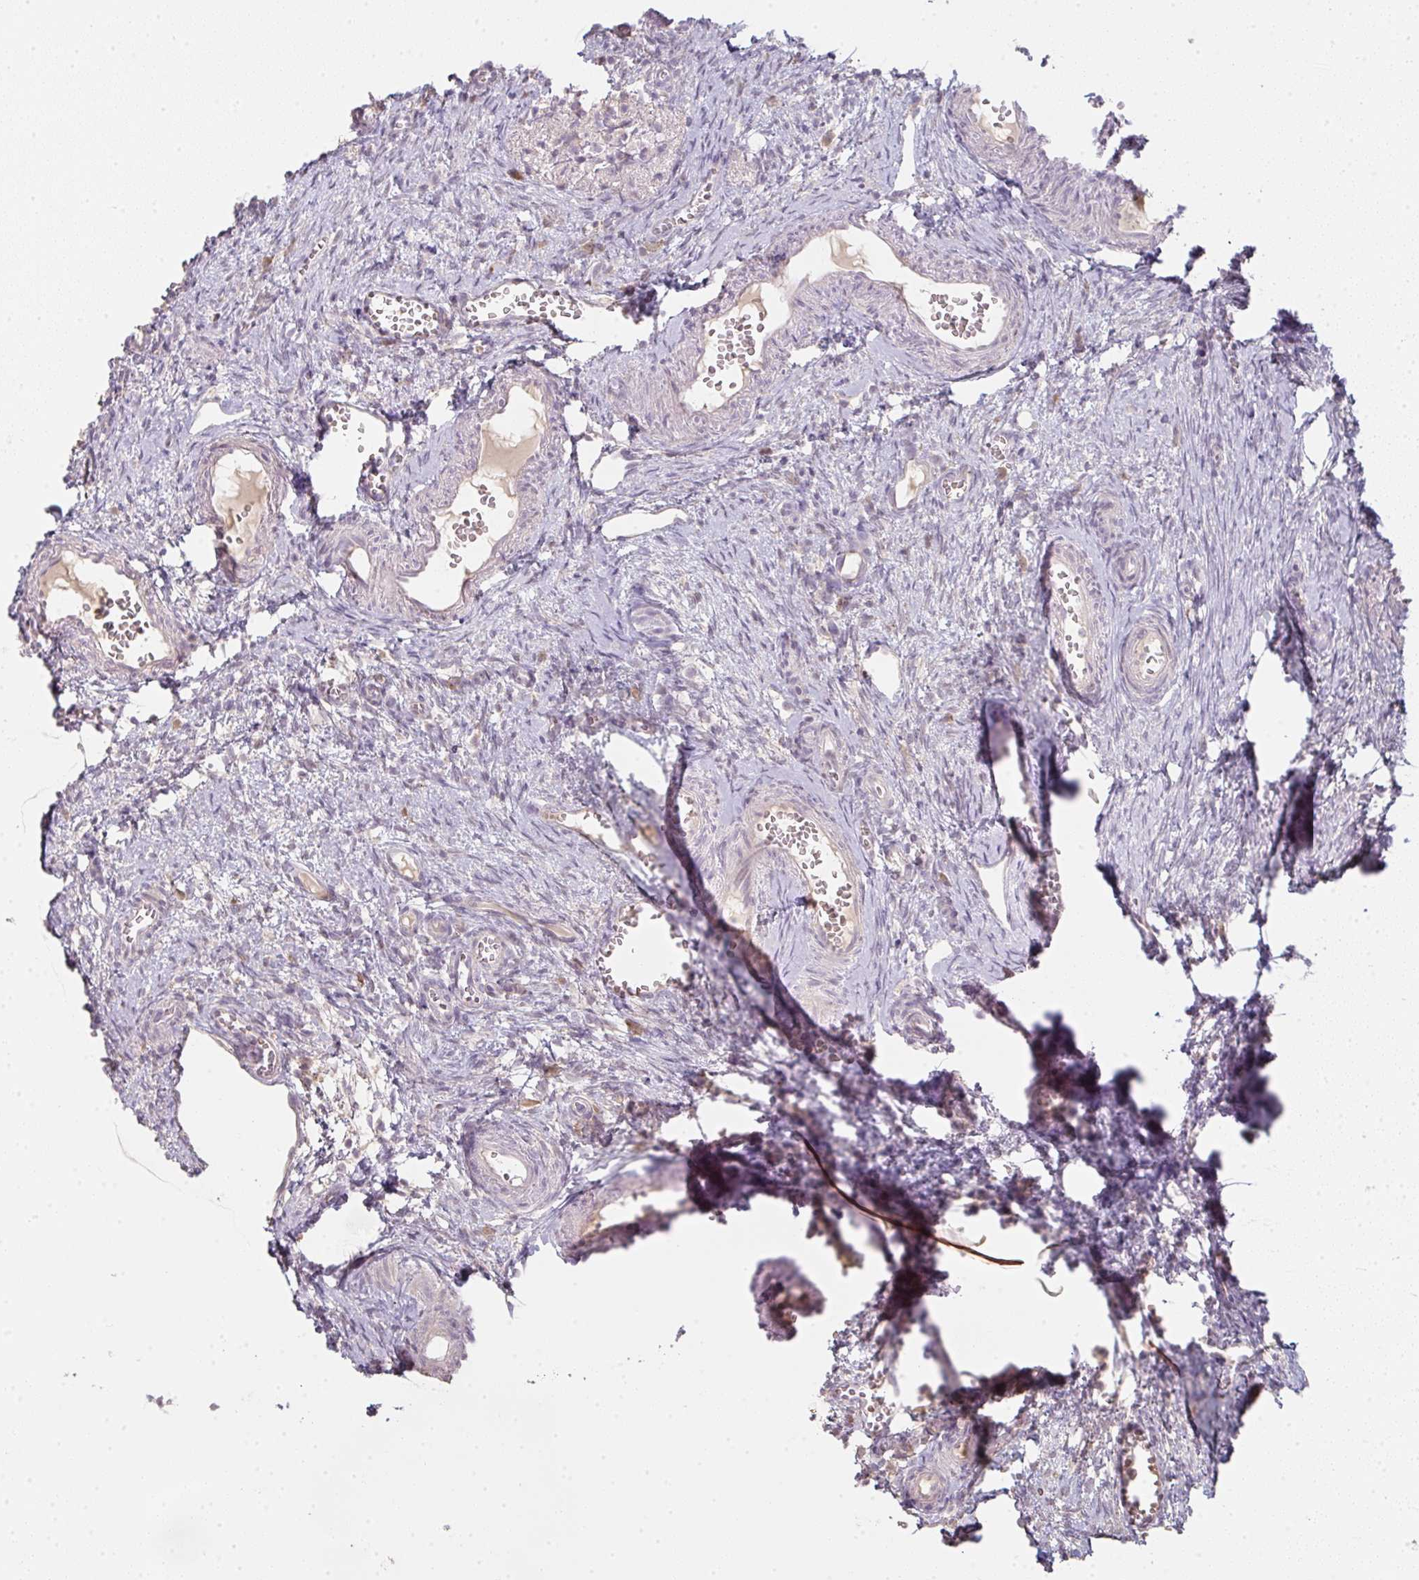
{"staining": {"intensity": "negative", "quantity": "none", "location": "none"}, "tissue": "ovary", "cell_type": "Follicle cells", "image_type": "normal", "snomed": [{"axis": "morphology", "description": "Normal tissue, NOS"}, {"axis": "topography", "description": "Ovary"}], "caption": "Immunohistochemical staining of benign ovary shows no significant expression in follicle cells.", "gene": "TMEM237", "patient": {"sex": "female", "age": 41}}